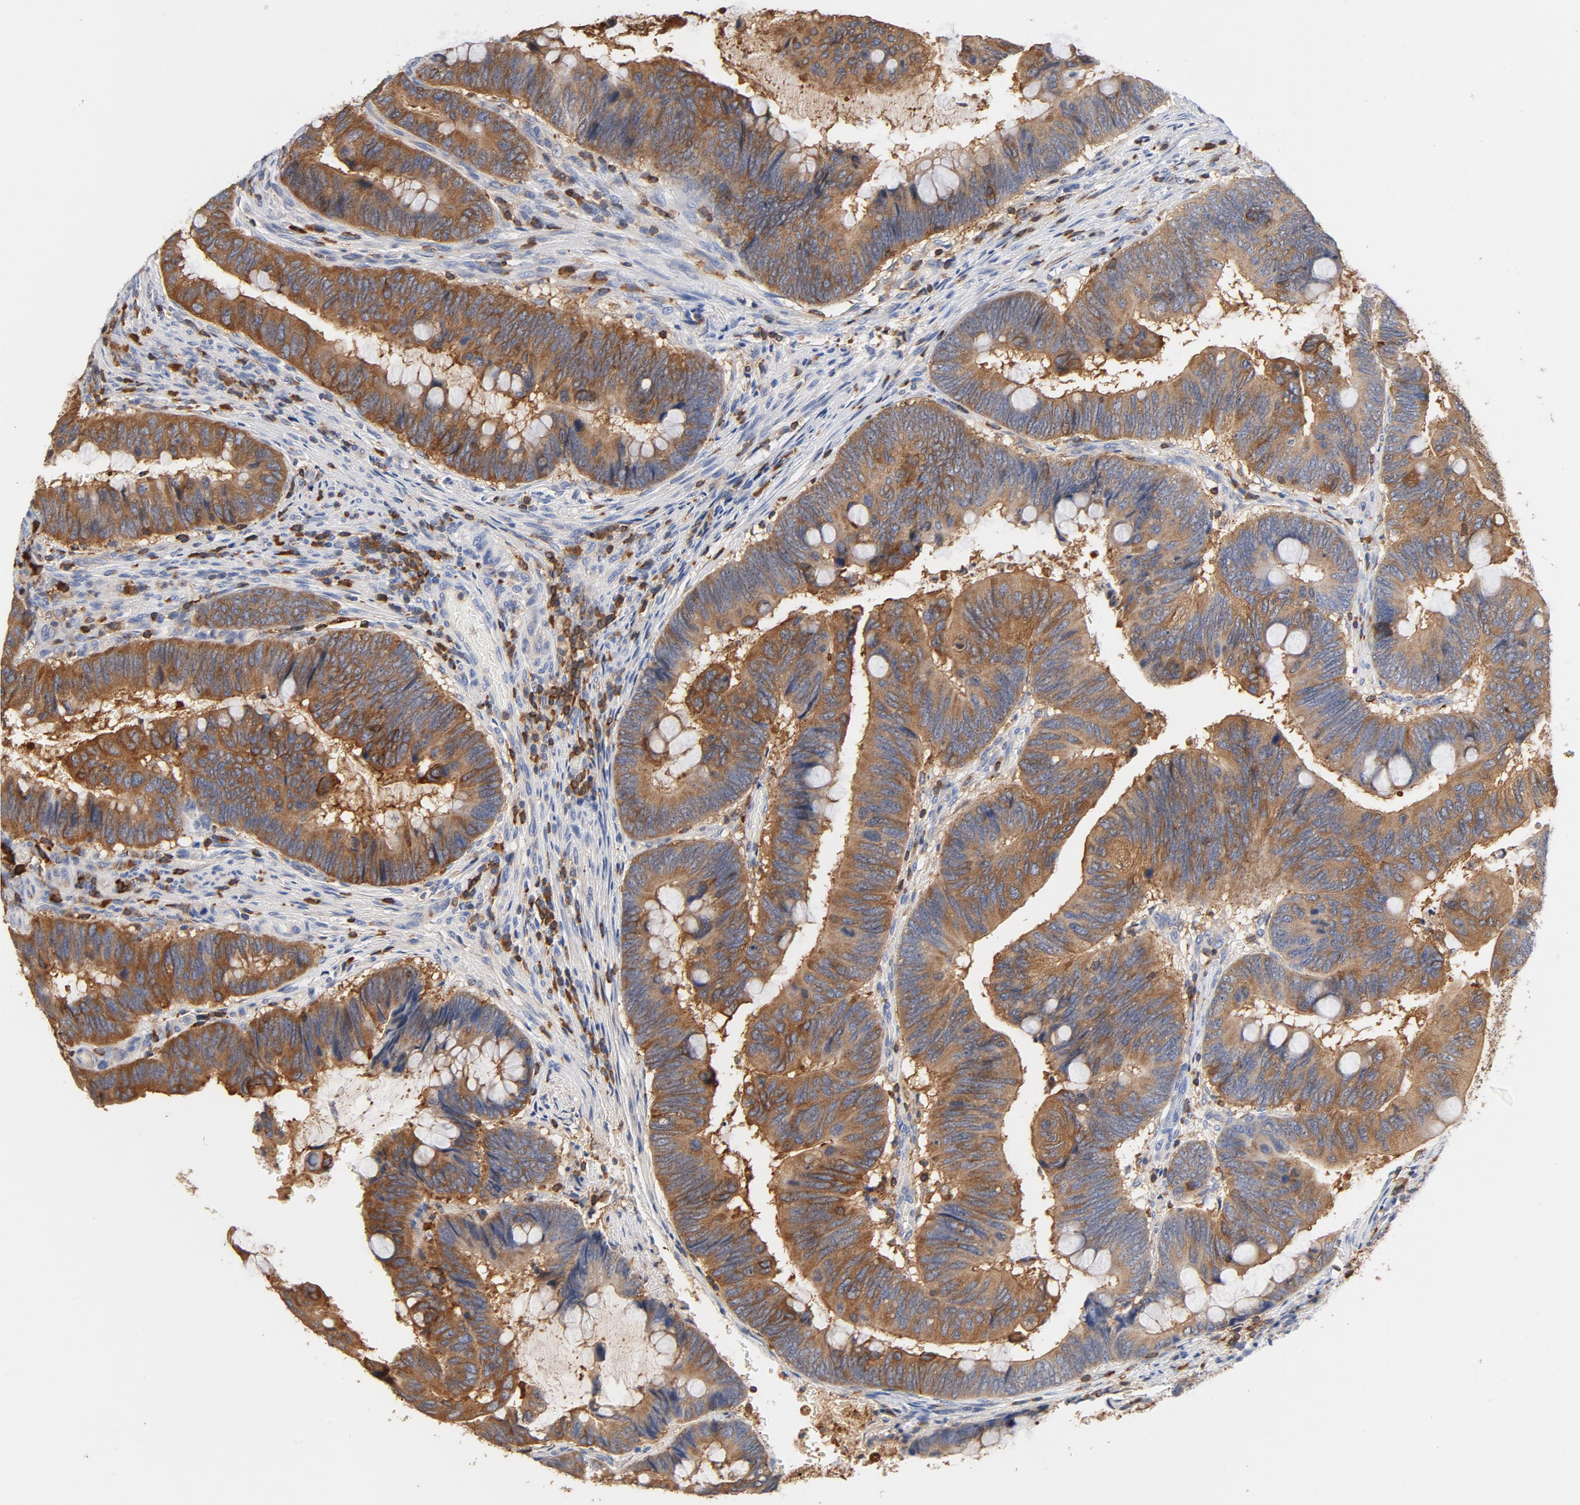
{"staining": {"intensity": "moderate", "quantity": ">75%", "location": "cytoplasmic/membranous"}, "tissue": "colorectal cancer", "cell_type": "Tumor cells", "image_type": "cancer", "snomed": [{"axis": "morphology", "description": "Normal tissue, NOS"}, {"axis": "morphology", "description": "Adenocarcinoma, NOS"}, {"axis": "topography", "description": "Rectum"}], "caption": "Immunohistochemical staining of colorectal adenocarcinoma demonstrates medium levels of moderate cytoplasmic/membranous protein expression in approximately >75% of tumor cells. Immunohistochemistry stains the protein in brown and the nuclei are stained blue.", "gene": "EZR", "patient": {"sex": "male", "age": 92}}